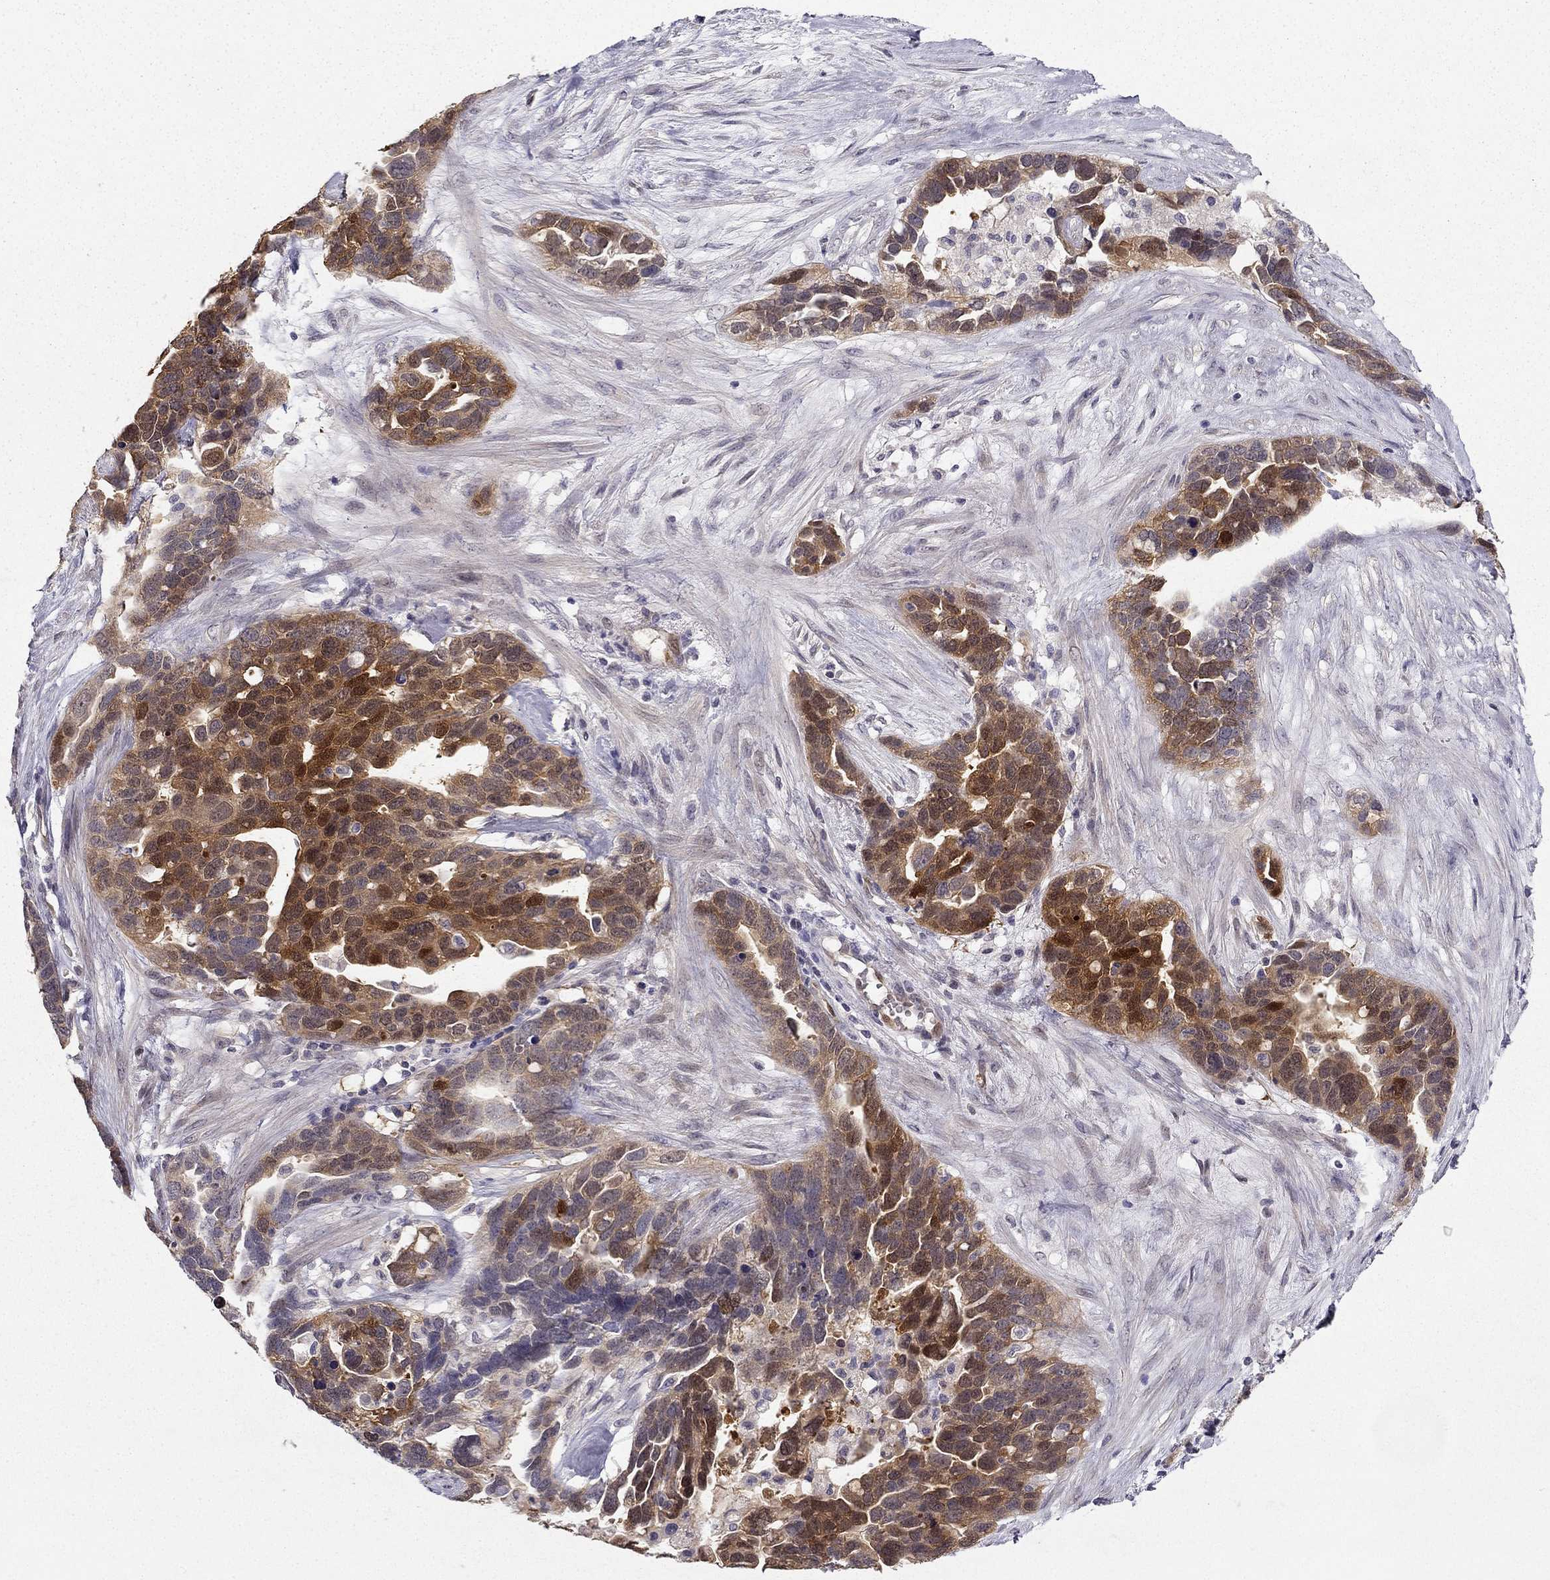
{"staining": {"intensity": "strong", "quantity": "<25%", "location": "cytoplasmic/membranous,nuclear"}, "tissue": "ovarian cancer", "cell_type": "Tumor cells", "image_type": "cancer", "snomed": [{"axis": "morphology", "description": "Cystadenocarcinoma, serous, NOS"}, {"axis": "topography", "description": "Ovary"}], "caption": "This histopathology image shows immunohistochemistry (IHC) staining of human ovarian cancer, with medium strong cytoplasmic/membranous and nuclear staining in about <25% of tumor cells.", "gene": "NQO1", "patient": {"sex": "female", "age": 54}}